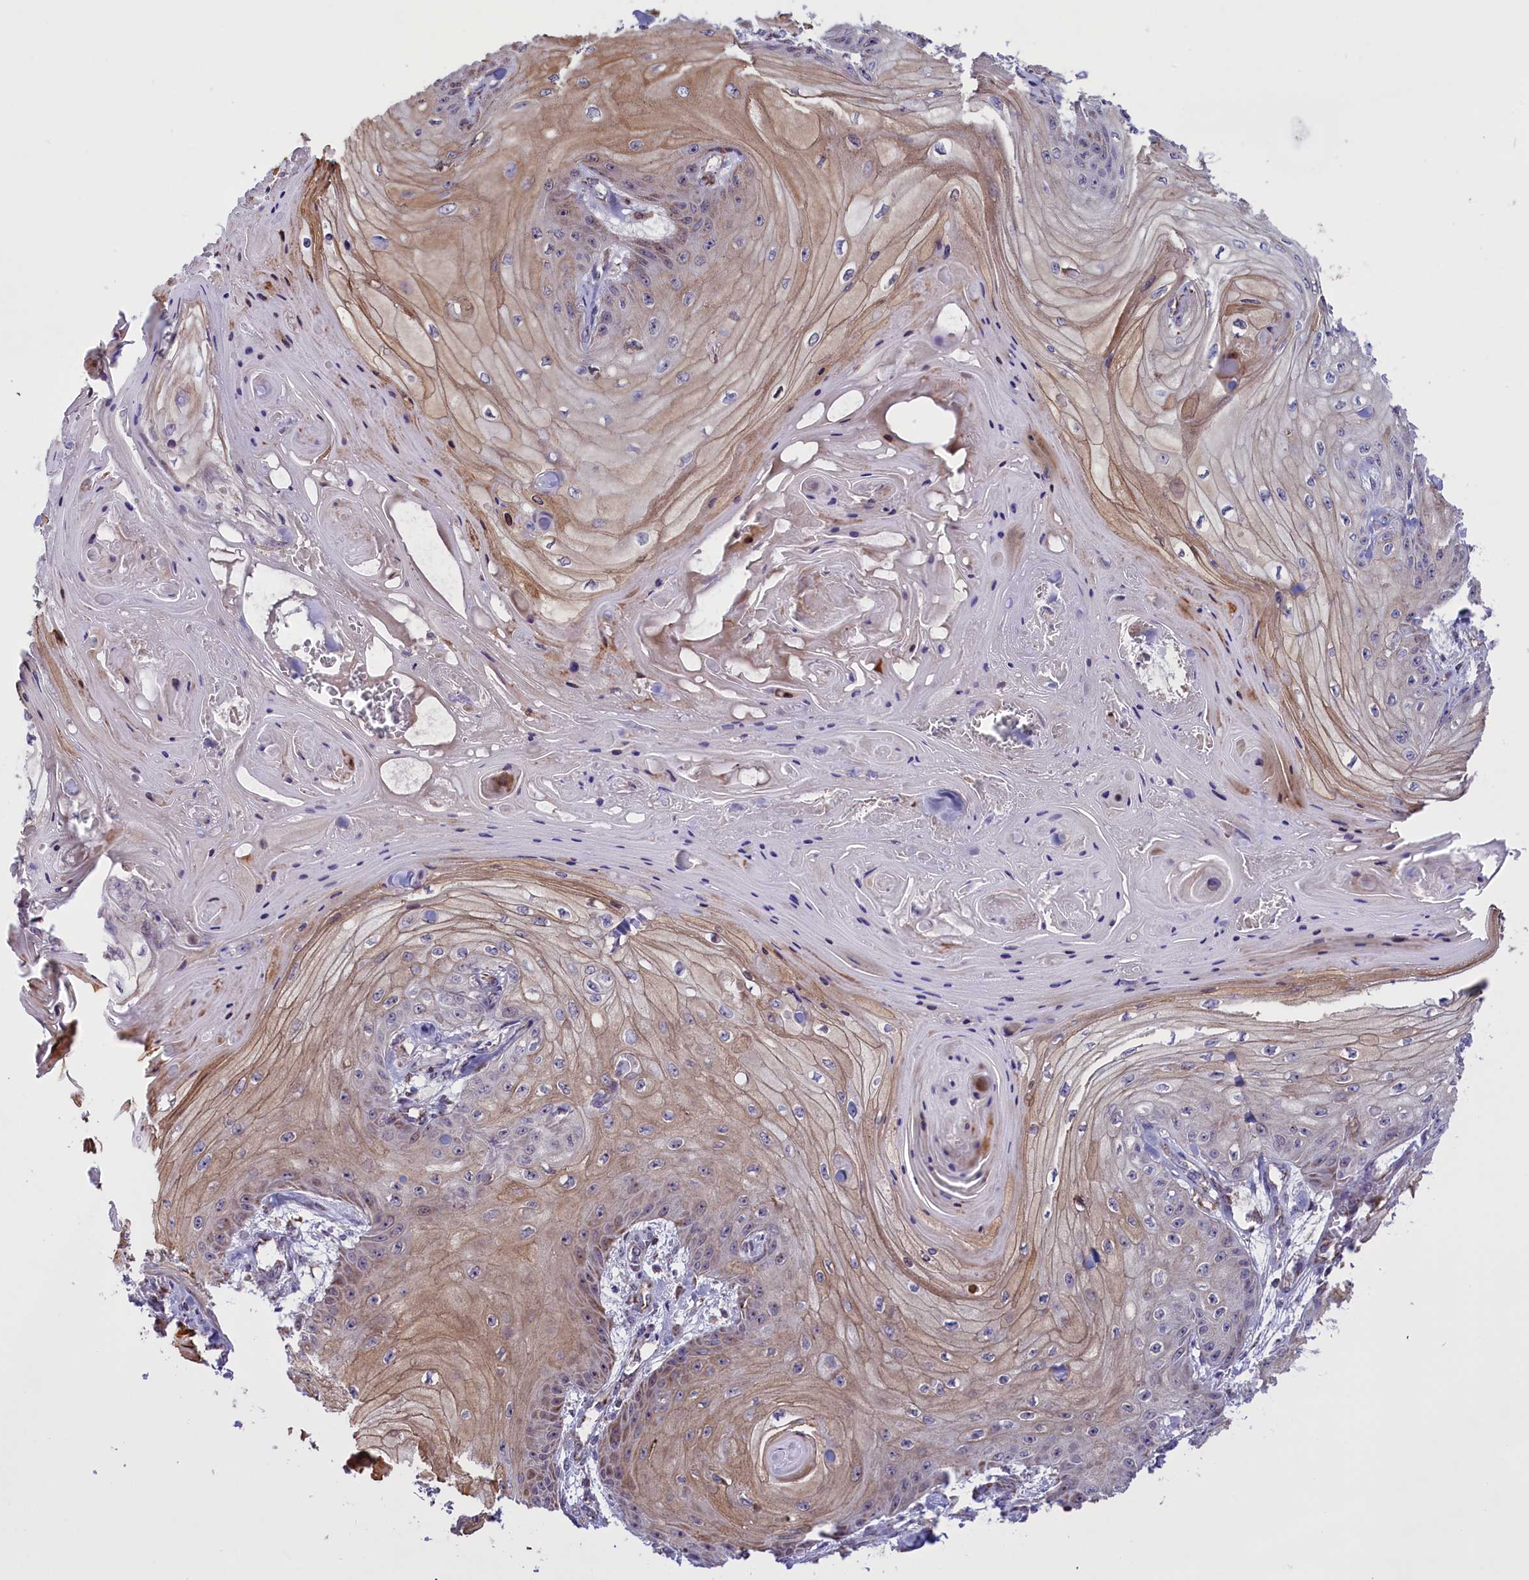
{"staining": {"intensity": "weak", "quantity": "25%-75%", "location": "cytoplasmic/membranous"}, "tissue": "skin cancer", "cell_type": "Tumor cells", "image_type": "cancer", "snomed": [{"axis": "morphology", "description": "Squamous cell carcinoma, NOS"}, {"axis": "topography", "description": "Skin"}], "caption": "Approximately 25%-75% of tumor cells in skin cancer (squamous cell carcinoma) reveal weak cytoplasmic/membranous protein positivity as visualized by brown immunohistochemical staining.", "gene": "GLRX5", "patient": {"sex": "male", "age": 74}}